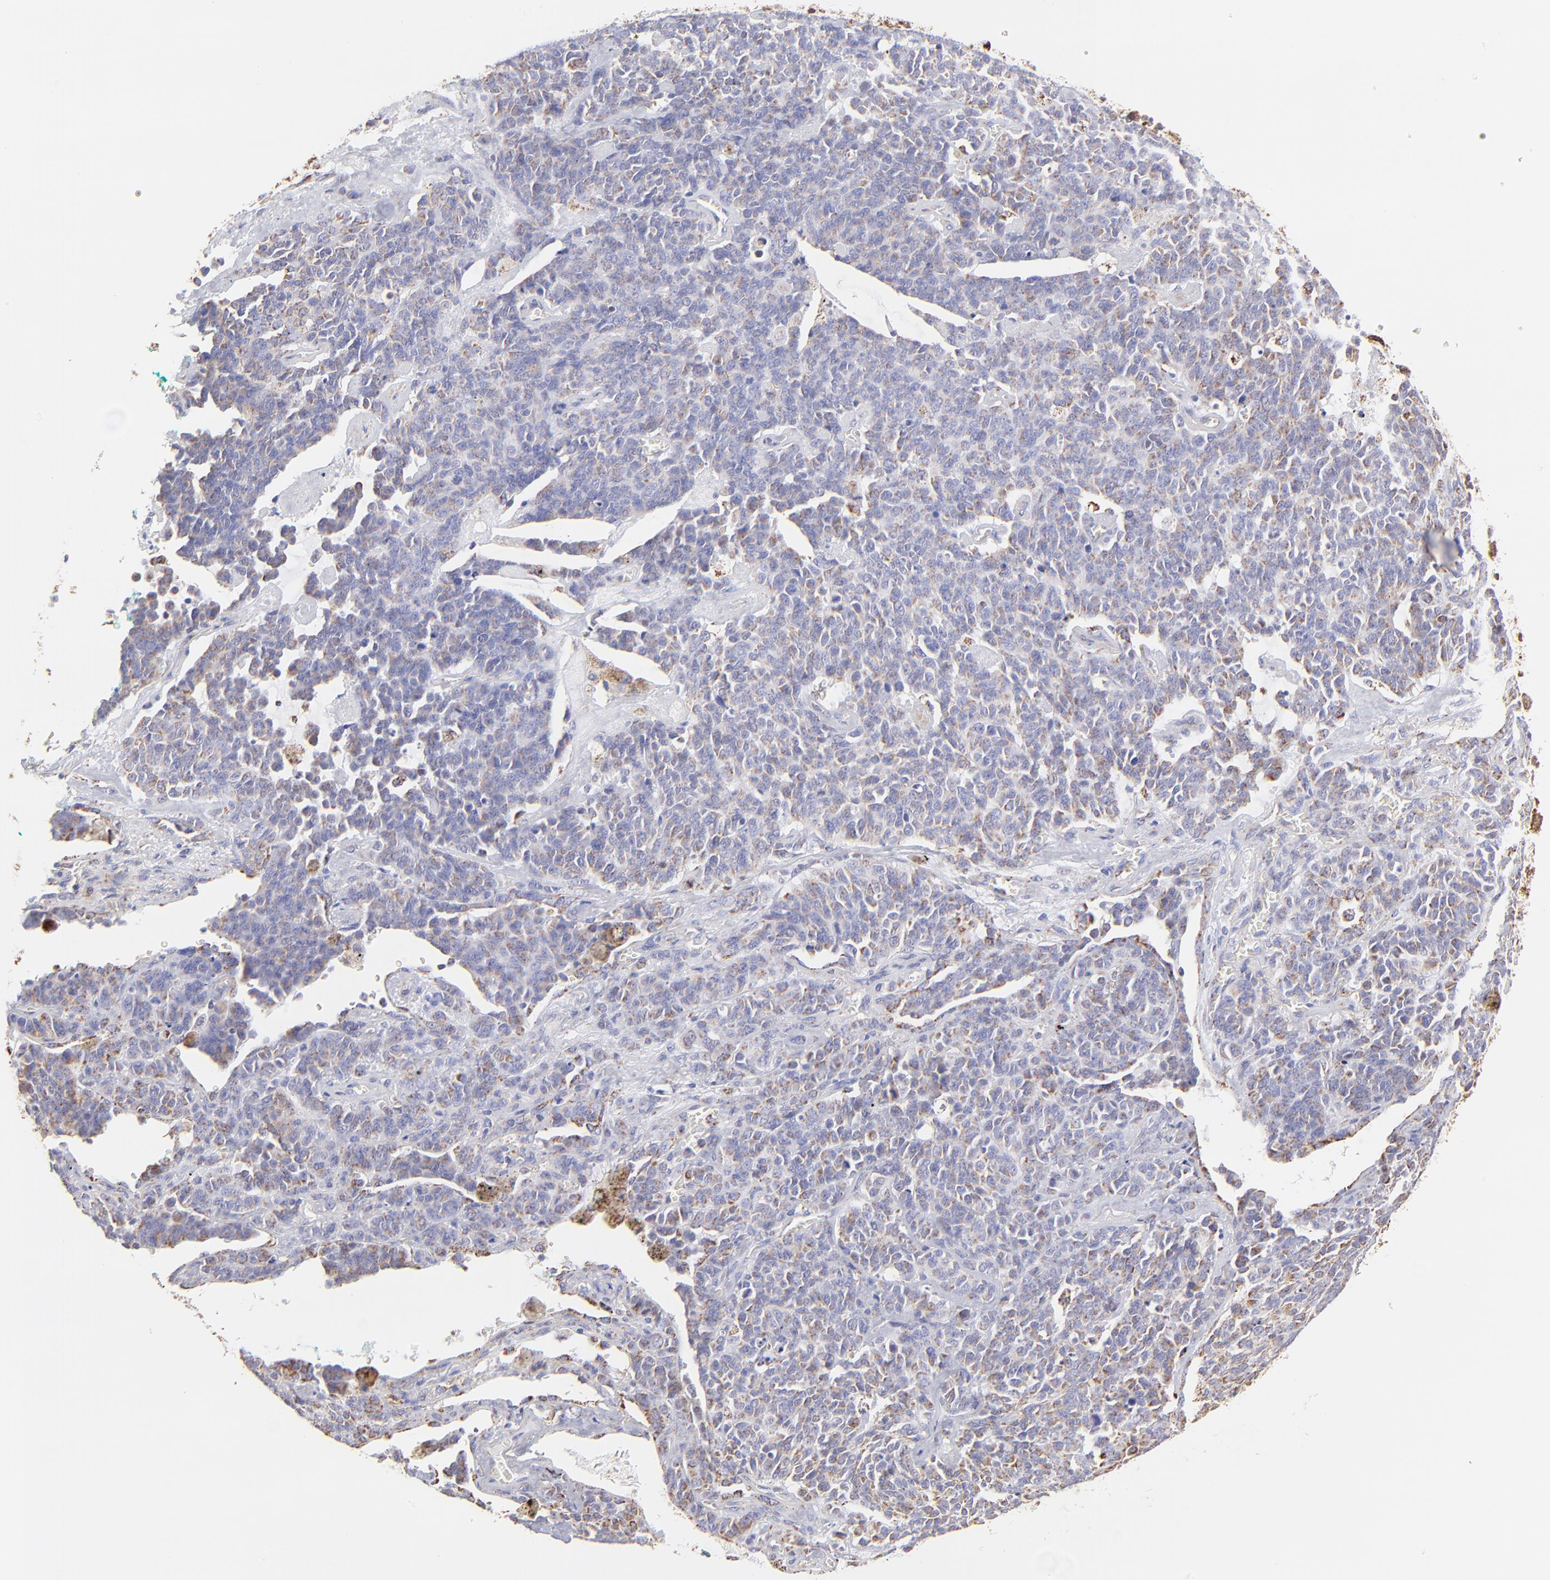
{"staining": {"intensity": "weak", "quantity": "<25%", "location": "cytoplasmic/membranous"}, "tissue": "lung cancer", "cell_type": "Tumor cells", "image_type": "cancer", "snomed": [{"axis": "morphology", "description": "Neoplasm, malignant, NOS"}, {"axis": "topography", "description": "Lung"}], "caption": "Human lung cancer (malignant neoplasm) stained for a protein using immunohistochemistry reveals no staining in tumor cells.", "gene": "ECH1", "patient": {"sex": "female", "age": 58}}